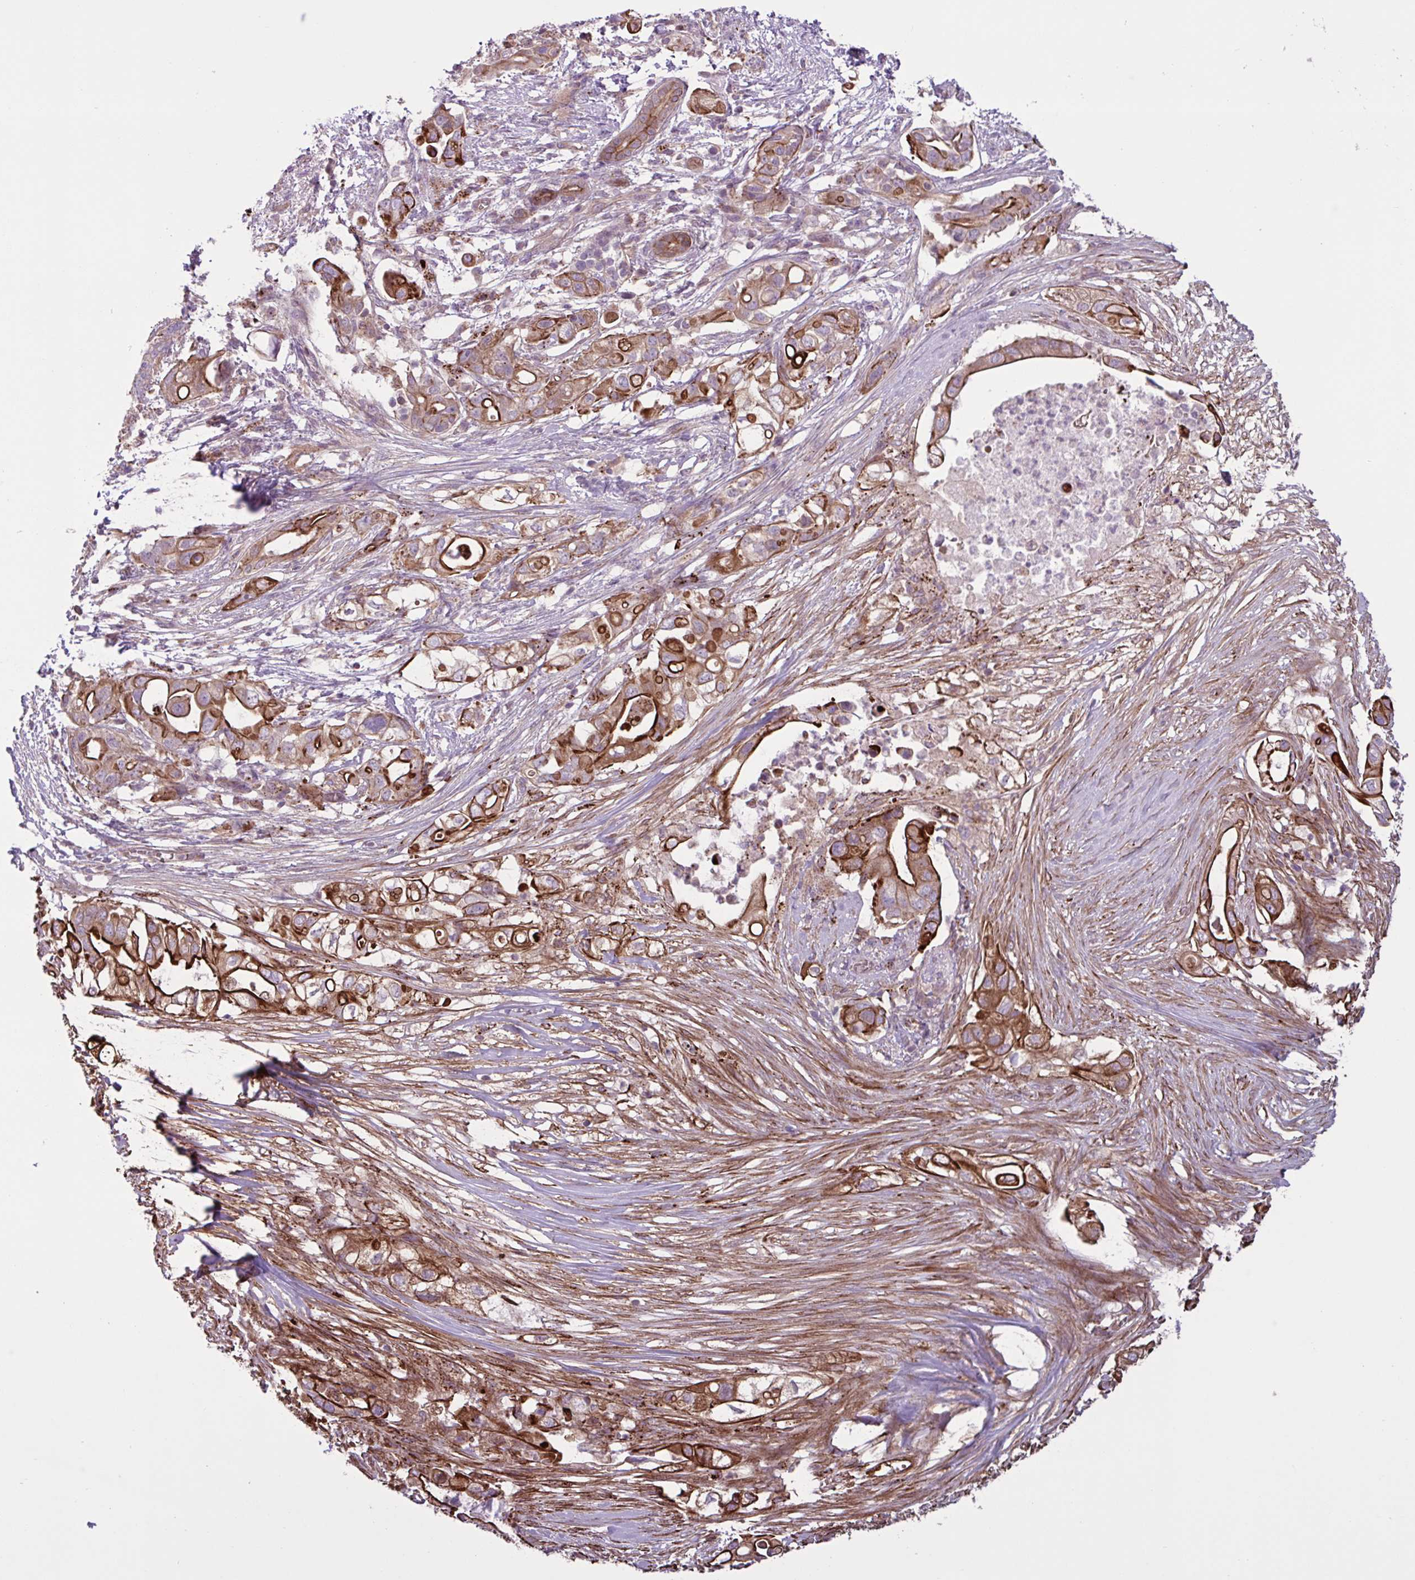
{"staining": {"intensity": "strong", "quantity": ">75%", "location": "cytoplasmic/membranous"}, "tissue": "pancreatic cancer", "cell_type": "Tumor cells", "image_type": "cancer", "snomed": [{"axis": "morphology", "description": "Adenocarcinoma, NOS"}, {"axis": "topography", "description": "Pancreas"}], "caption": "This is an image of immunohistochemistry (IHC) staining of pancreatic cancer, which shows strong staining in the cytoplasmic/membranous of tumor cells.", "gene": "GLTP", "patient": {"sex": "female", "age": 72}}